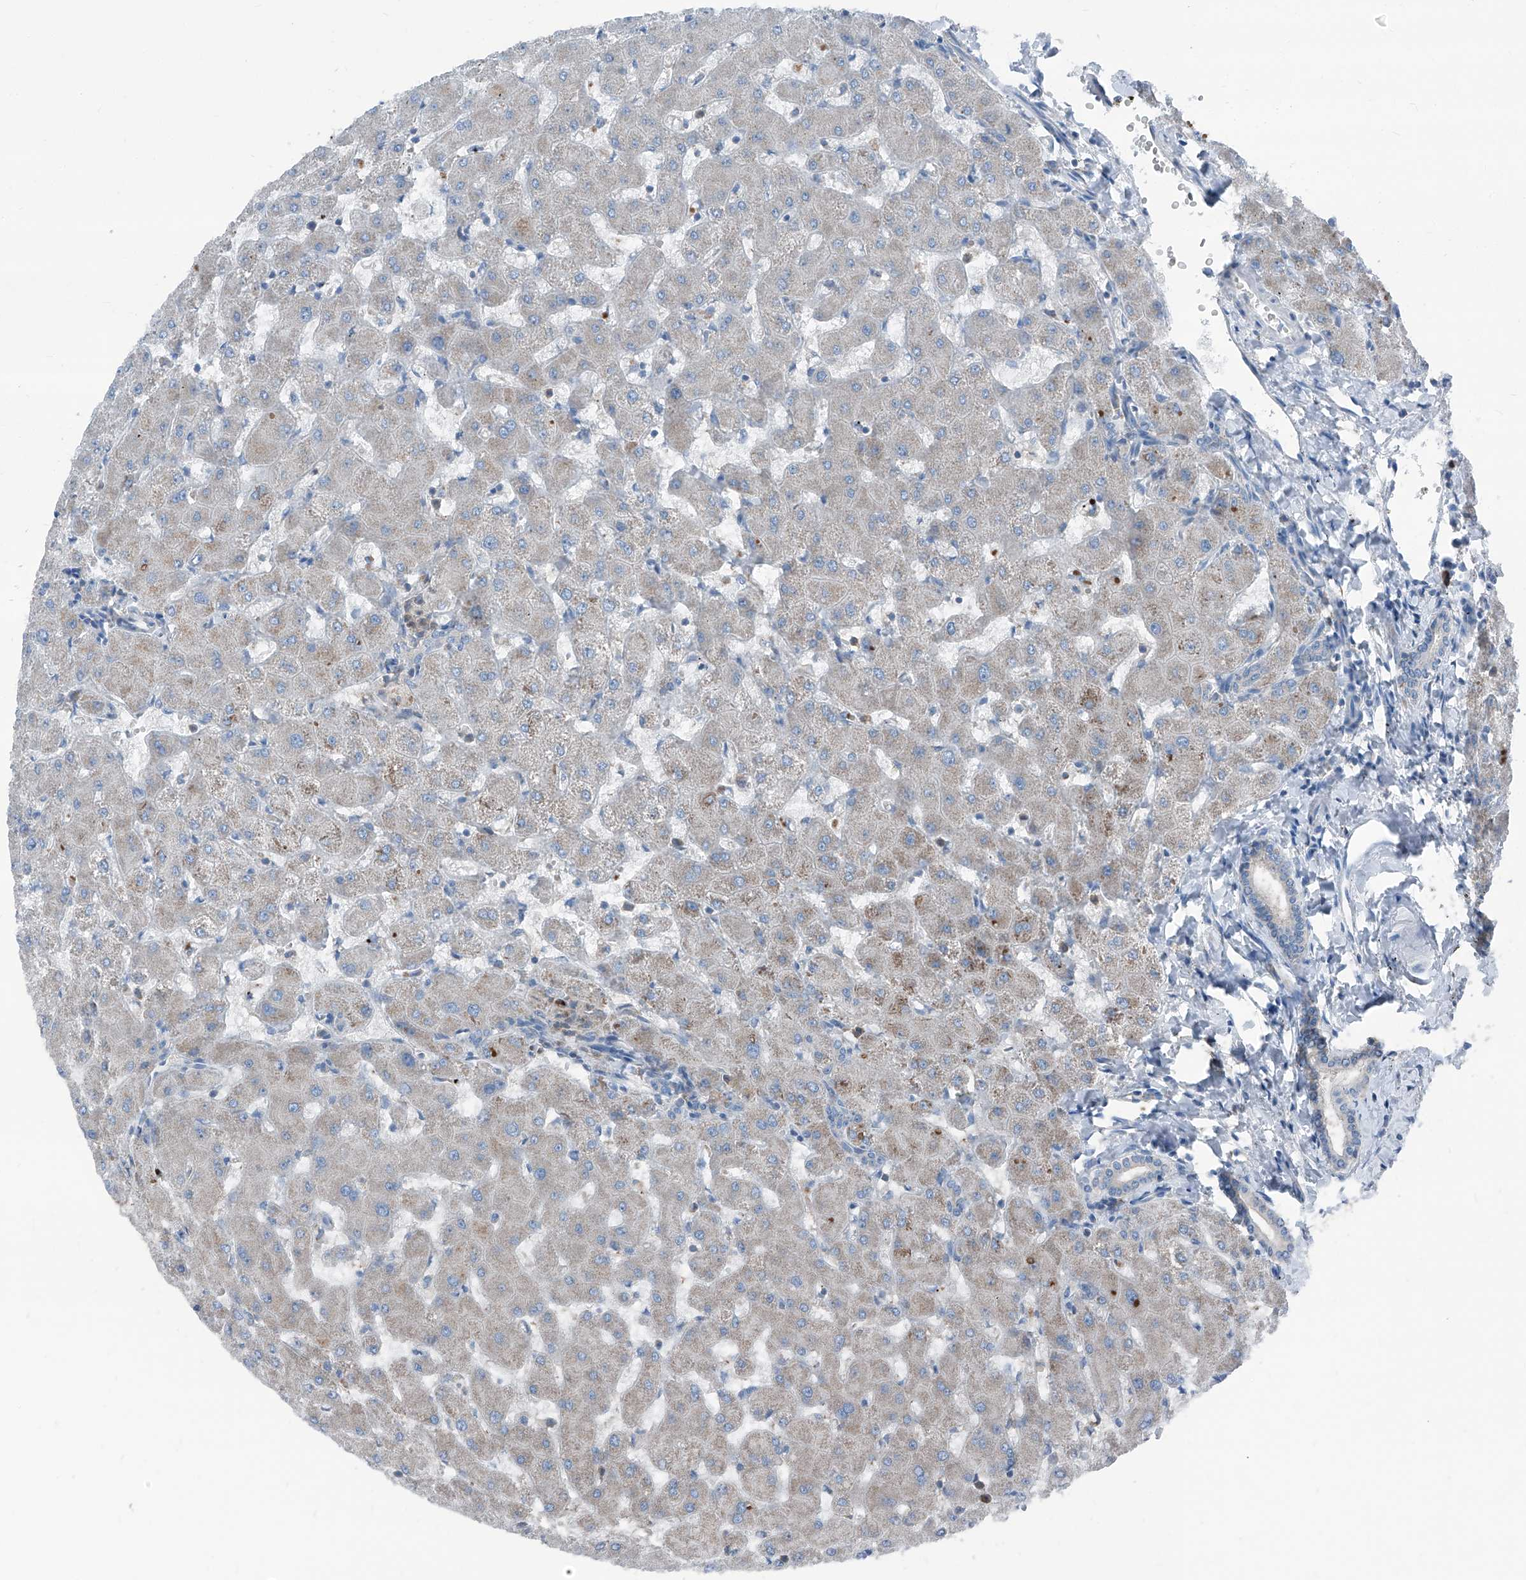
{"staining": {"intensity": "negative", "quantity": "none", "location": "none"}, "tissue": "liver", "cell_type": "Cholangiocytes", "image_type": "normal", "snomed": [{"axis": "morphology", "description": "Normal tissue, NOS"}, {"axis": "topography", "description": "Liver"}], "caption": "IHC of normal liver reveals no expression in cholangiocytes.", "gene": "GPAT3", "patient": {"sex": "female", "age": 63}}